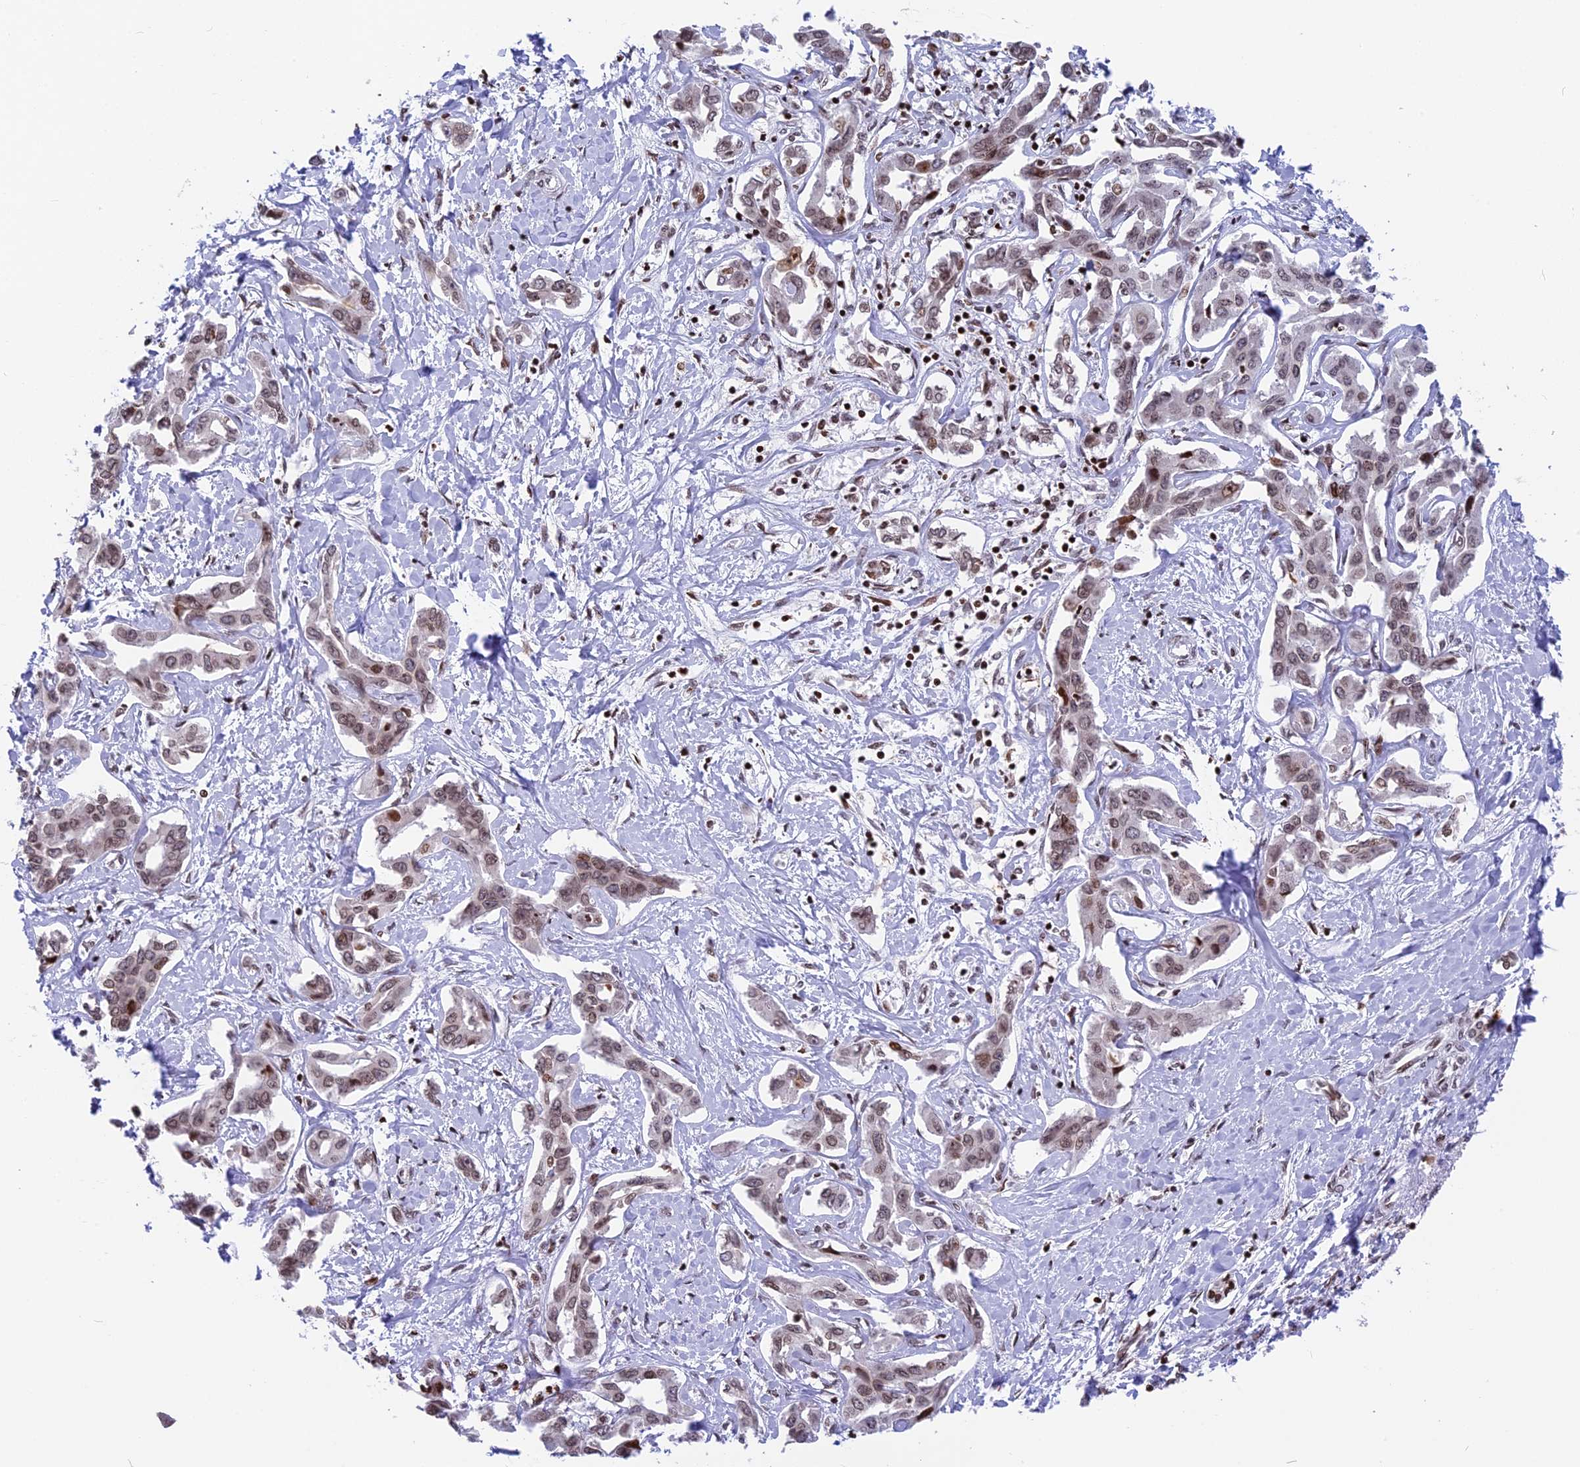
{"staining": {"intensity": "weak", "quantity": ">75%", "location": "nuclear"}, "tissue": "liver cancer", "cell_type": "Tumor cells", "image_type": "cancer", "snomed": [{"axis": "morphology", "description": "Cholangiocarcinoma"}, {"axis": "topography", "description": "Liver"}], "caption": "Immunohistochemistry micrograph of human cholangiocarcinoma (liver) stained for a protein (brown), which reveals low levels of weak nuclear staining in about >75% of tumor cells.", "gene": "TET2", "patient": {"sex": "male", "age": 59}}